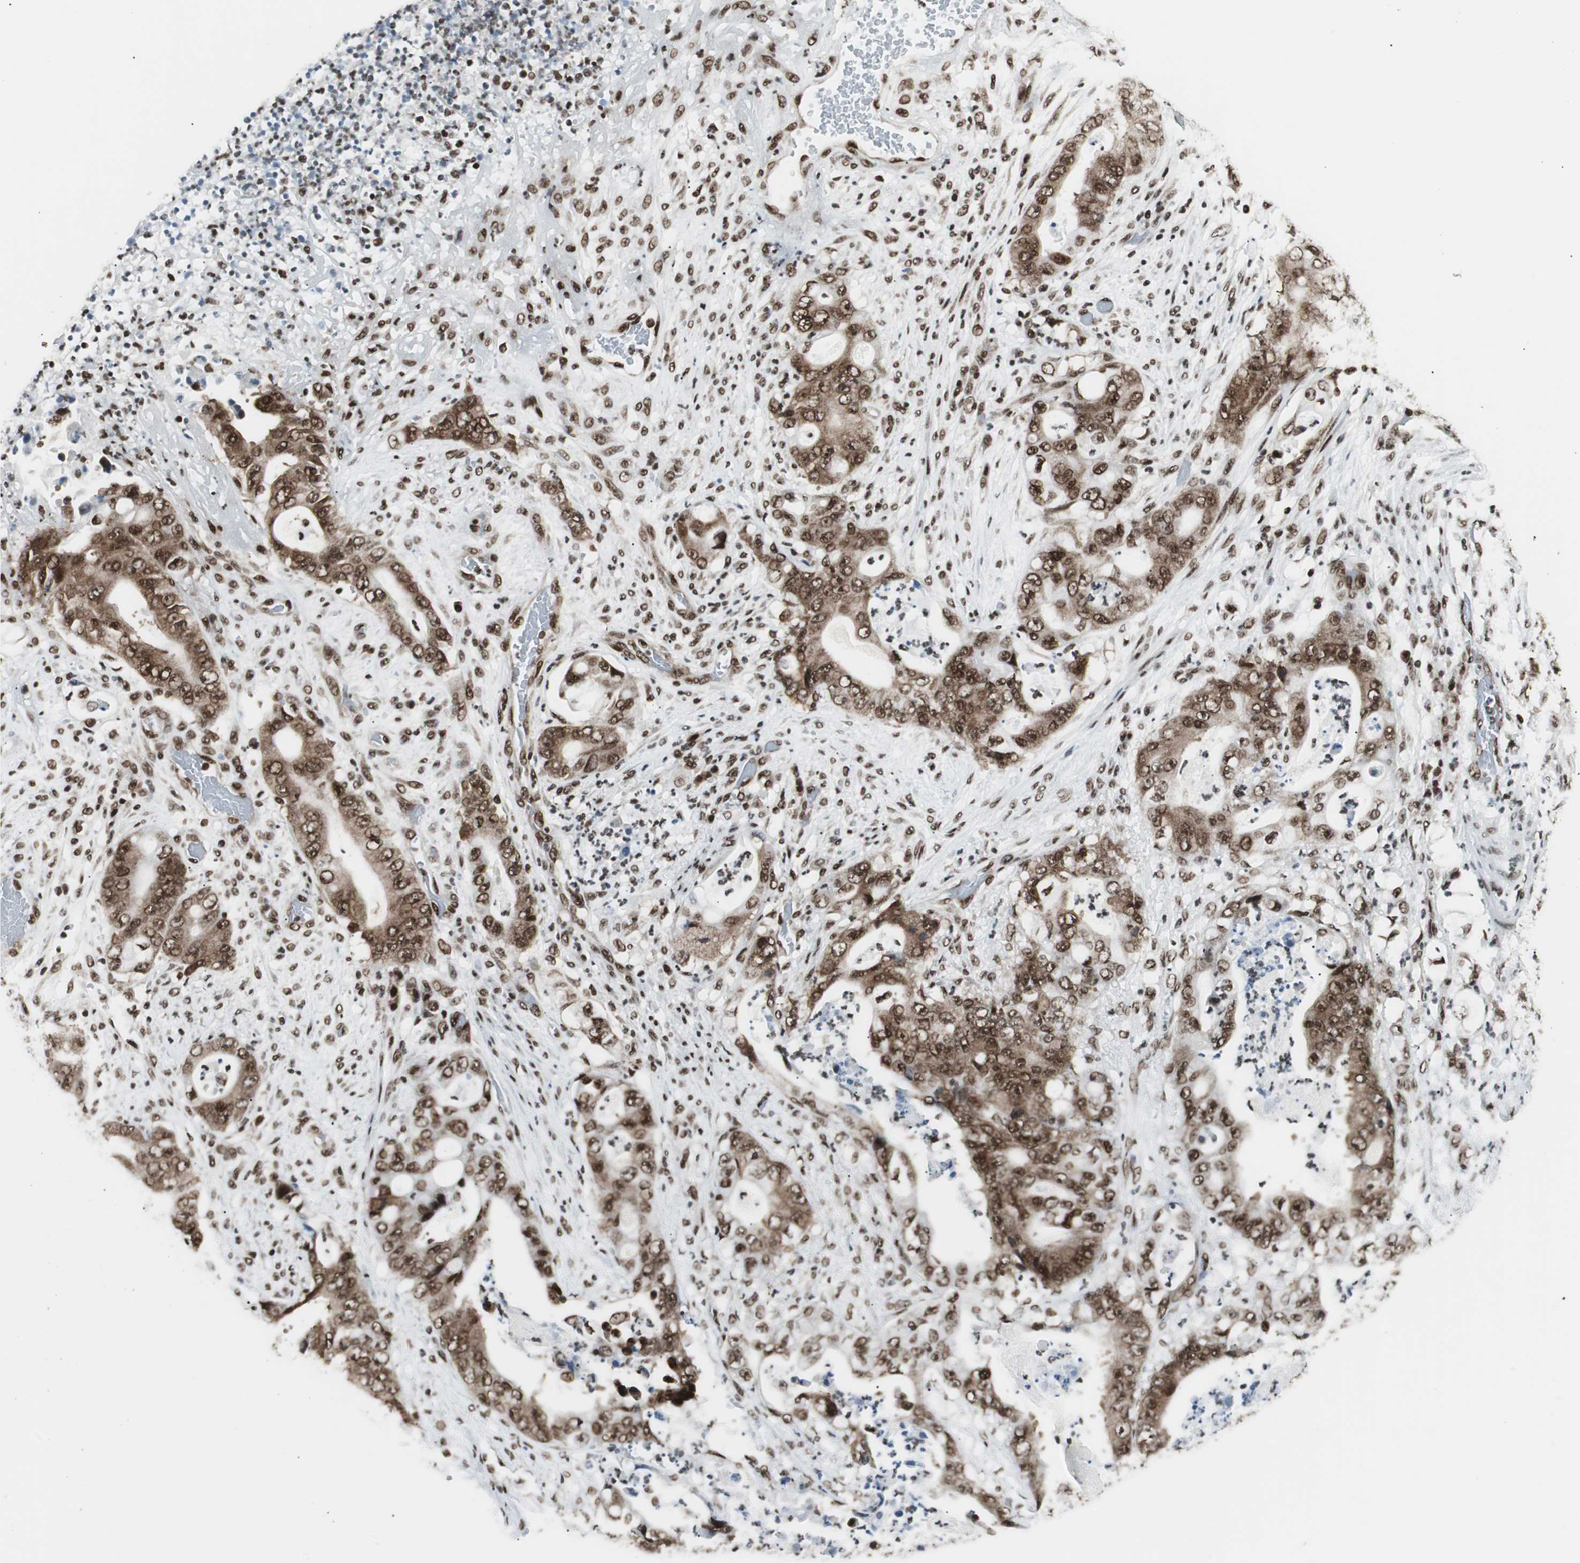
{"staining": {"intensity": "strong", "quantity": ">75%", "location": "cytoplasmic/membranous,nuclear"}, "tissue": "stomach cancer", "cell_type": "Tumor cells", "image_type": "cancer", "snomed": [{"axis": "morphology", "description": "Adenocarcinoma, NOS"}, {"axis": "topography", "description": "Stomach"}], "caption": "Immunohistochemical staining of human adenocarcinoma (stomach) exhibits high levels of strong cytoplasmic/membranous and nuclear protein expression in approximately >75% of tumor cells.", "gene": "EWSR1", "patient": {"sex": "female", "age": 73}}